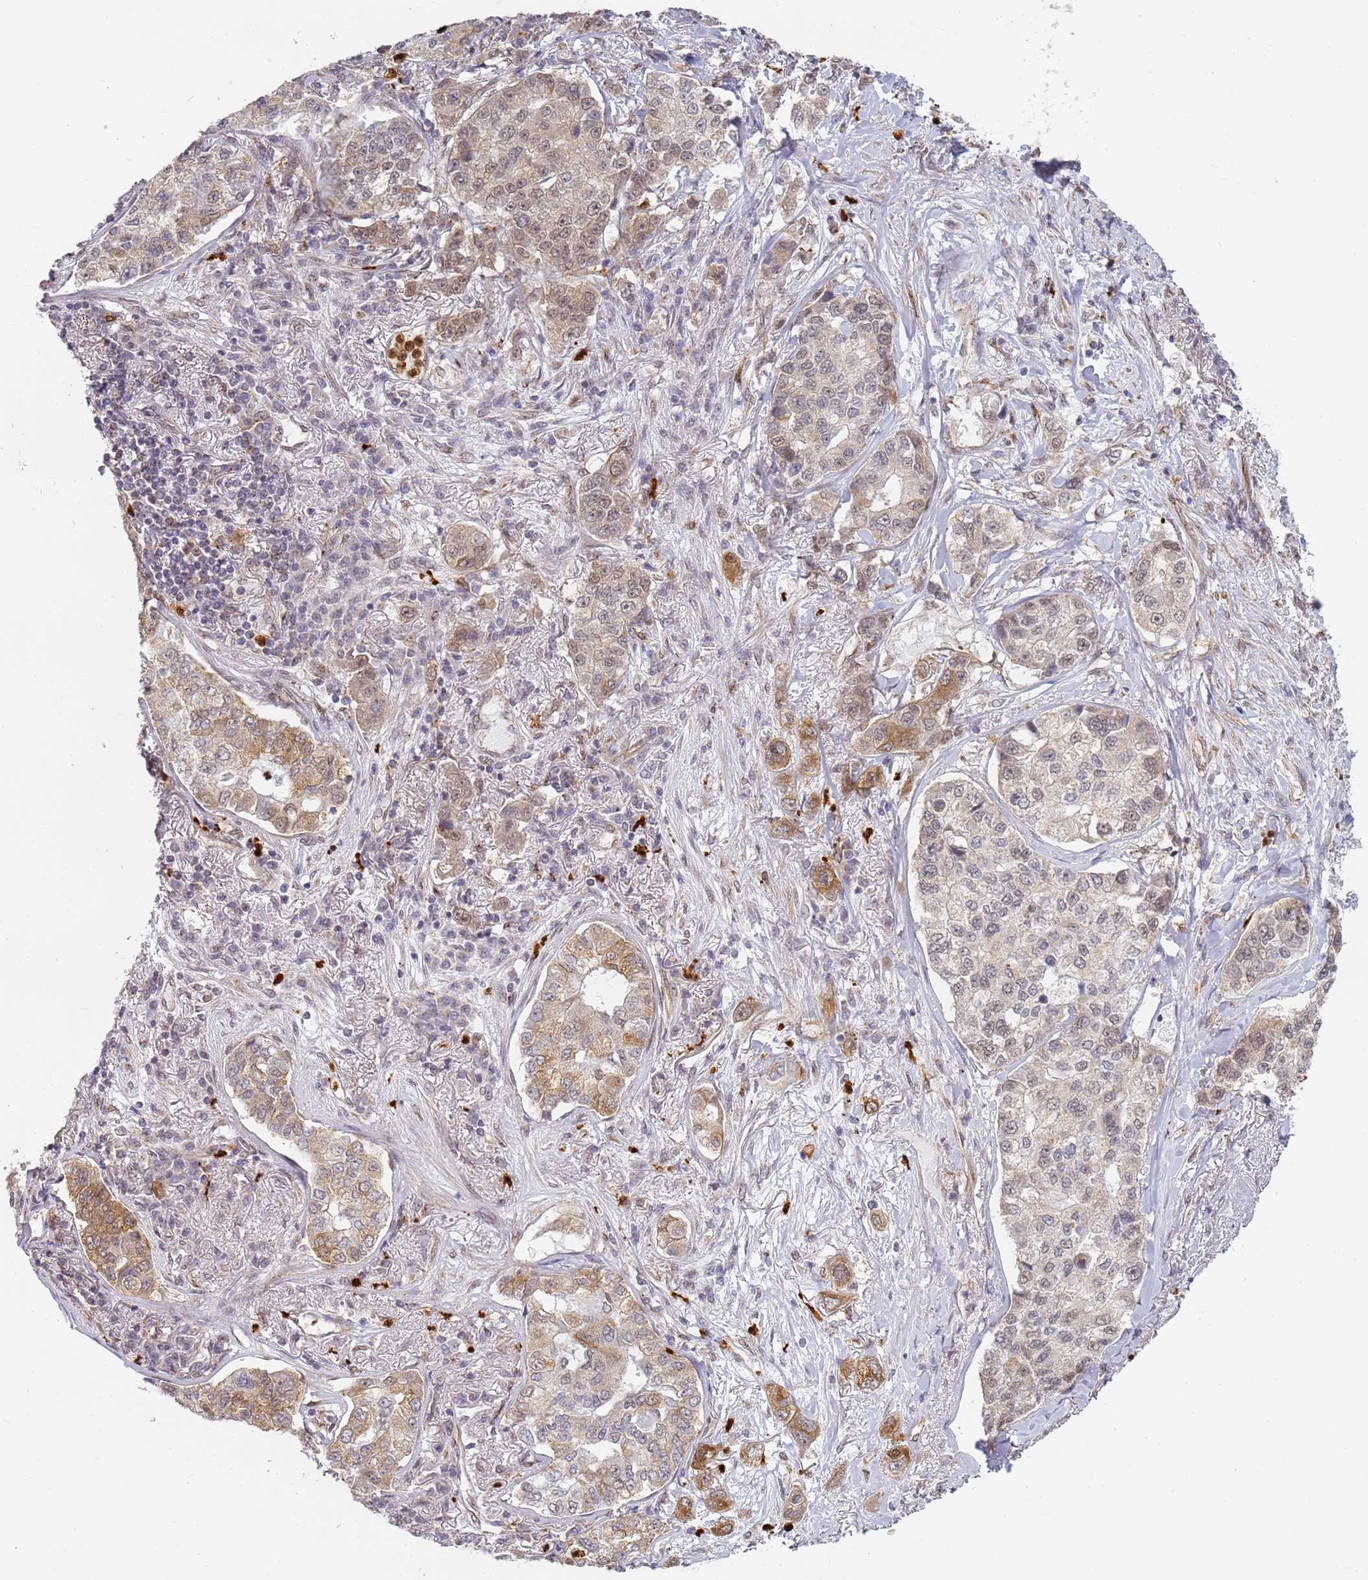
{"staining": {"intensity": "moderate", "quantity": "25%-75%", "location": "cytoplasmic/membranous,nuclear"}, "tissue": "lung cancer", "cell_type": "Tumor cells", "image_type": "cancer", "snomed": [{"axis": "morphology", "description": "Adenocarcinoma, NOS"}, {"axis": "topography", "description": "Lung"}], "caption": "Protein expression analysis of lung adenocarcinoma reveals moderate cytoplasmic/membranous and nuclear staining in about 25%-75% of tumor cells.", "gene": "CEP170", "patient": {"sex": "male", "age": 49}}